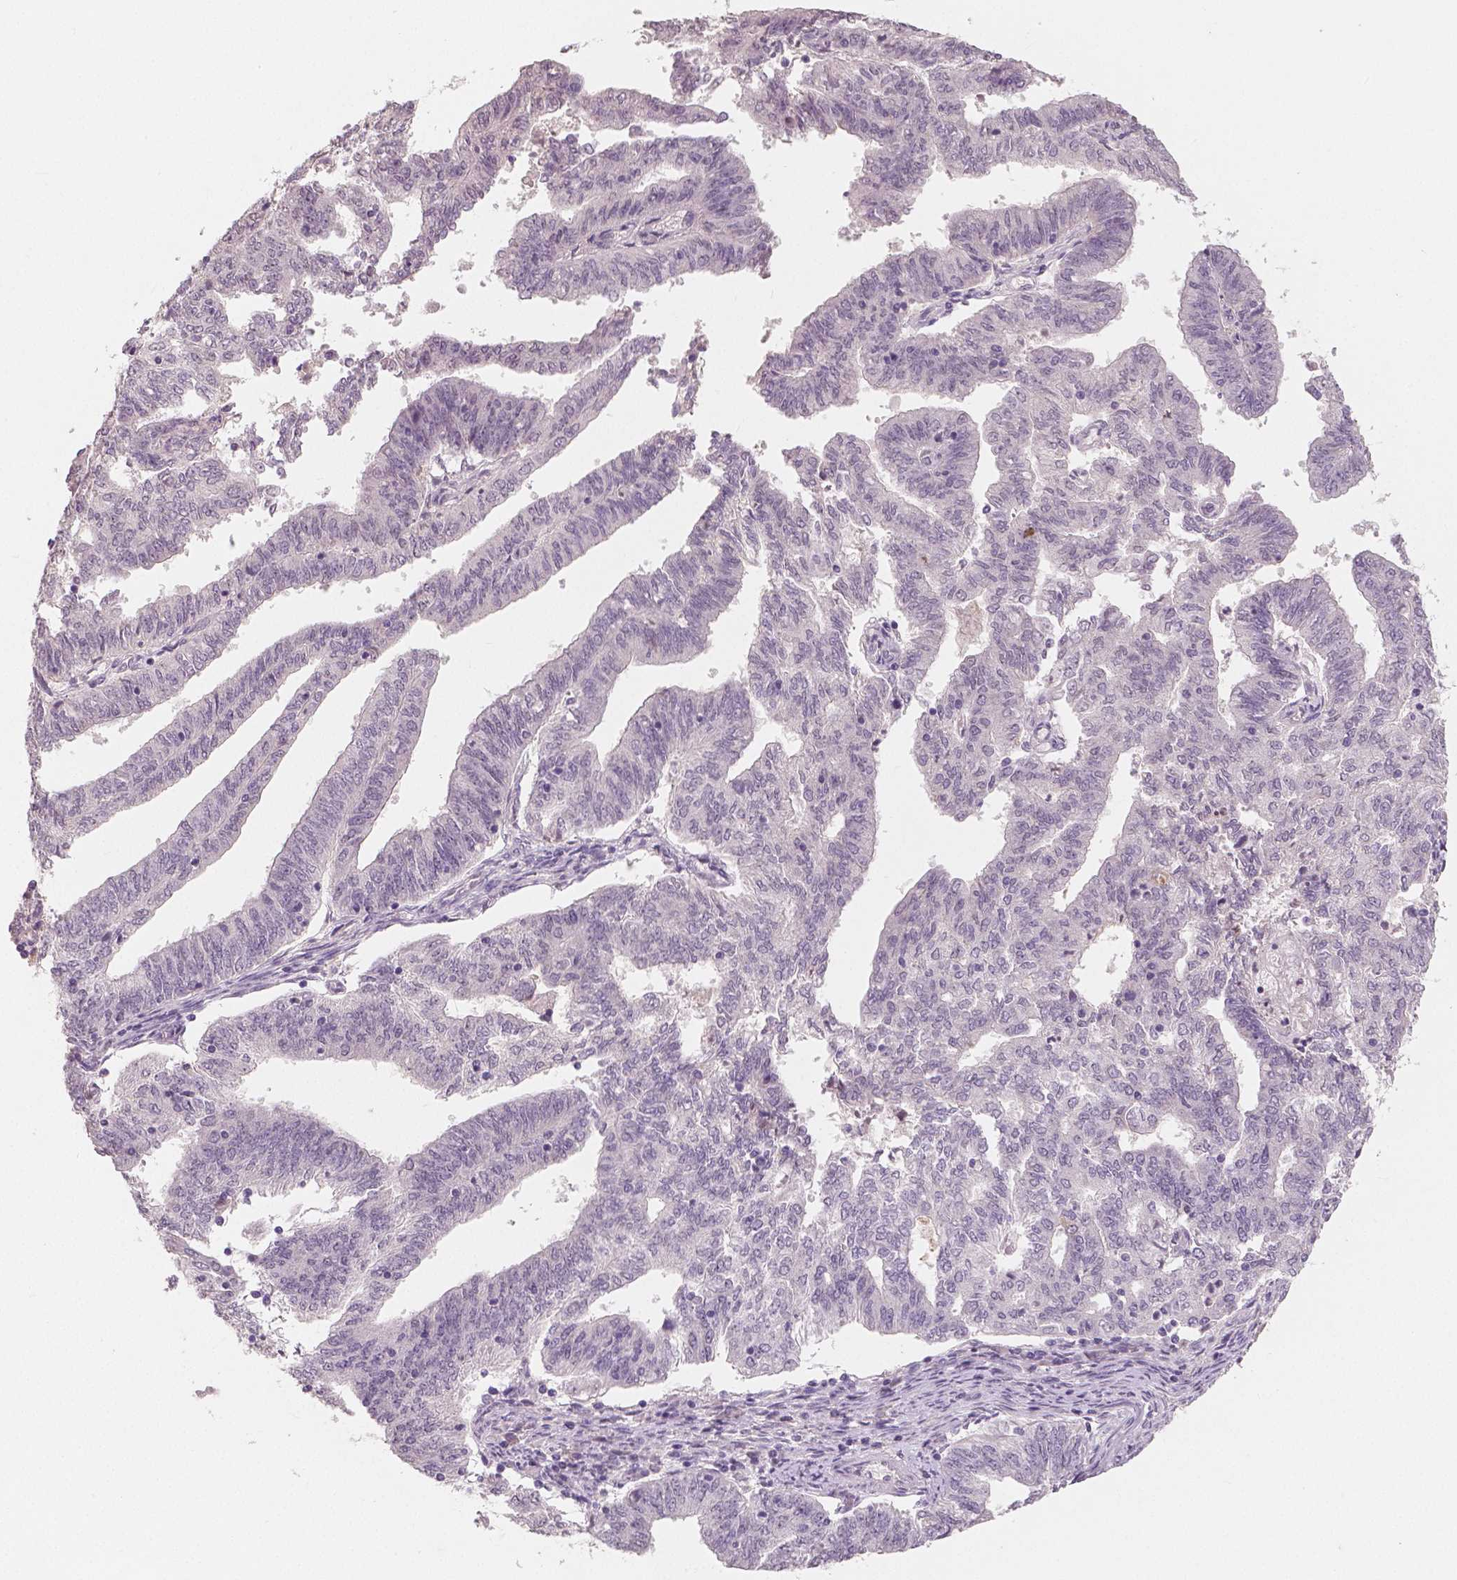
{"staining": {"intensity": "negative", "quantity": "none", "location": "none"}, "tissue": "endometrial cancer", "cell_type": "Tumor cells", "image_type": "cancer", "snomed": [{"axis": "morphology", "description": "Adenocarcinoma, NOS"}, {"axis": "topography", "description": "Endometrium"}], "caption": "The image shows no staining of tumor cells in endometrial adenocarcinoma.", "gene": "RNASE7", "patient": {"sex": "female", "age": 82}}